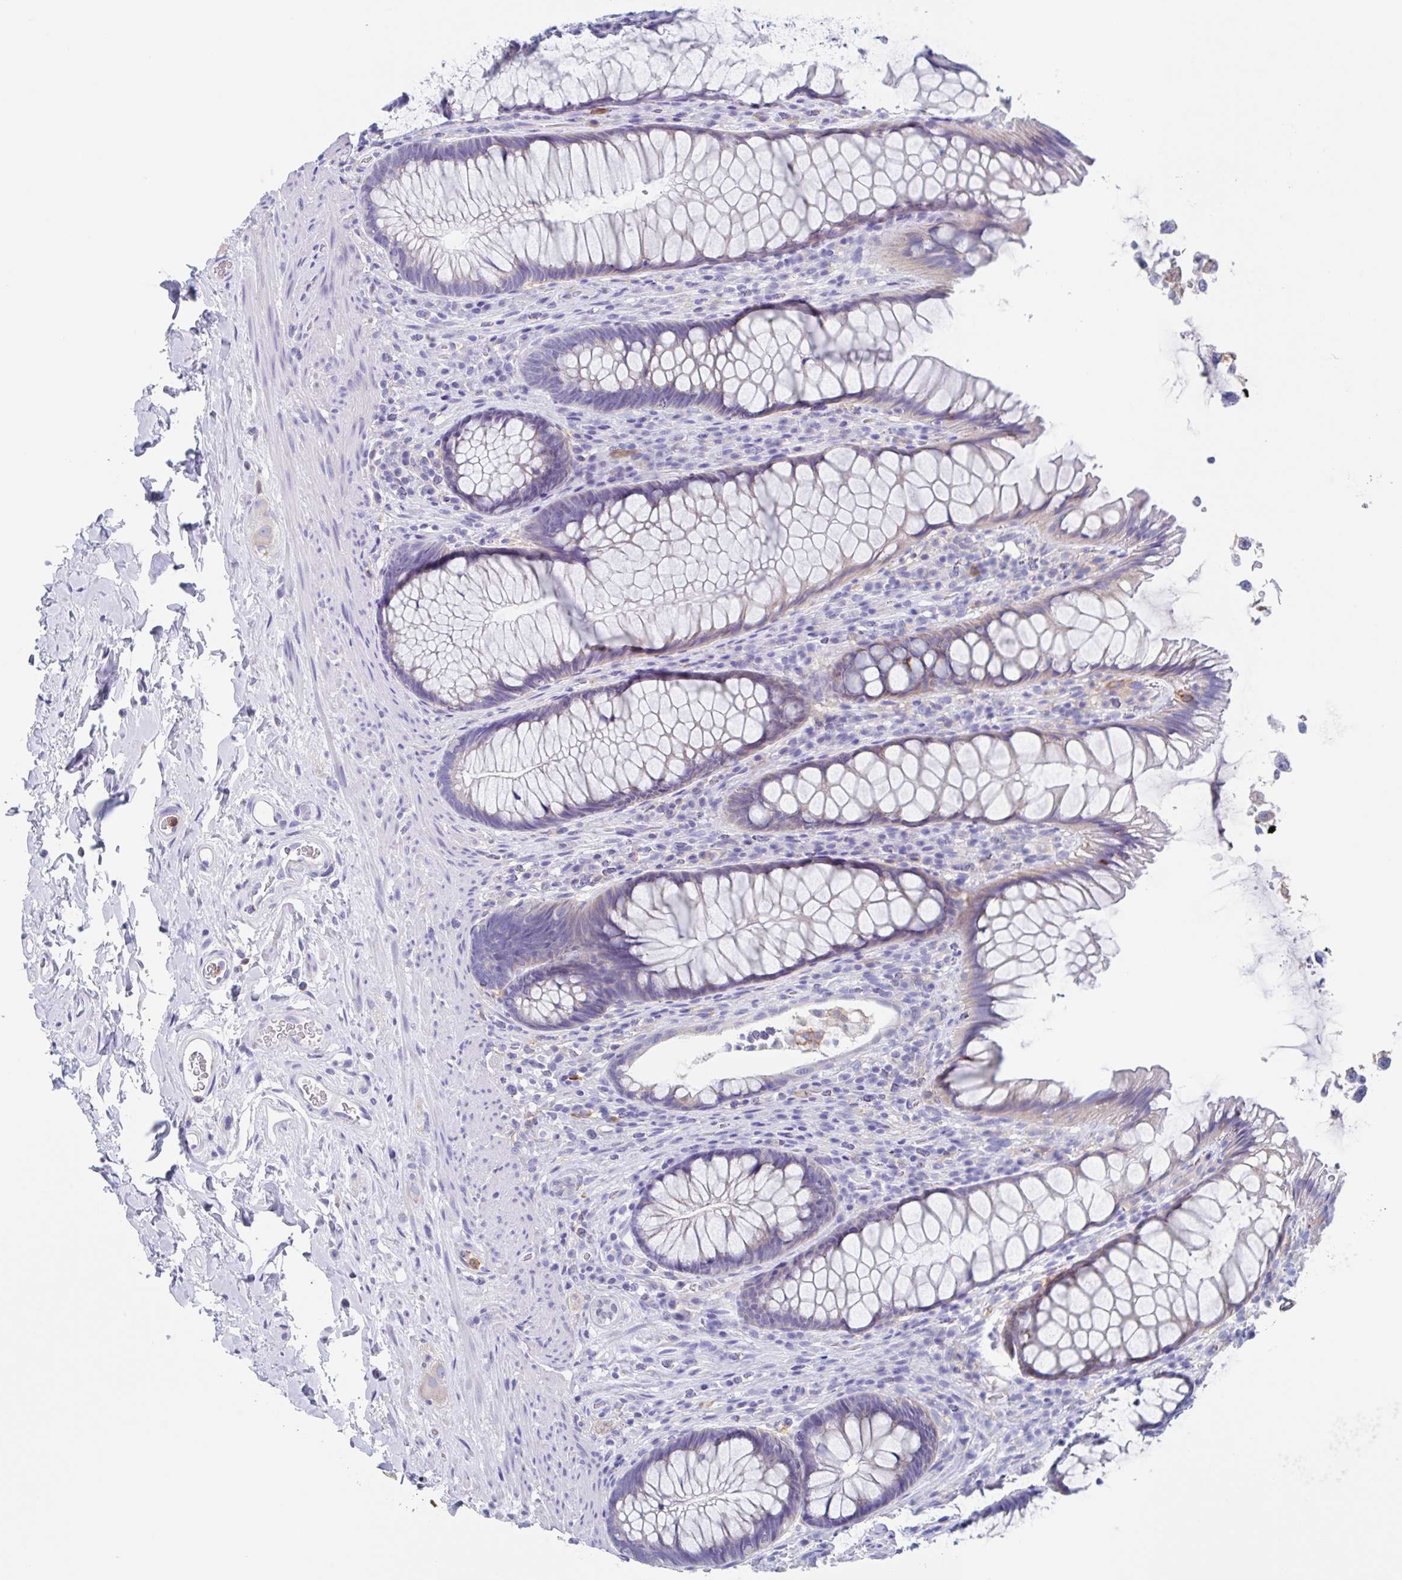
{"staining": {"intensity": "weak", "quantity": "<25%", "location": "cytoplasmic/membranous"}, "tissue": "rectum", "cell_type": "Glandular cells", "image_type": "normal", "snomed": [{"axis": "morphology", "description": "Normal tissue, NOS"}, {"axis": "topography", "description": "Rectum"}], "caption": "High power microscopy image of an IHC histopathology image of benign rectum, revealing no significant staining in glandular cells. (DAB IHC visualized using brightfield microscopy, high magnification).", "gene": "FCGR3A", "patient": {"sex": "male", "age": 53}}